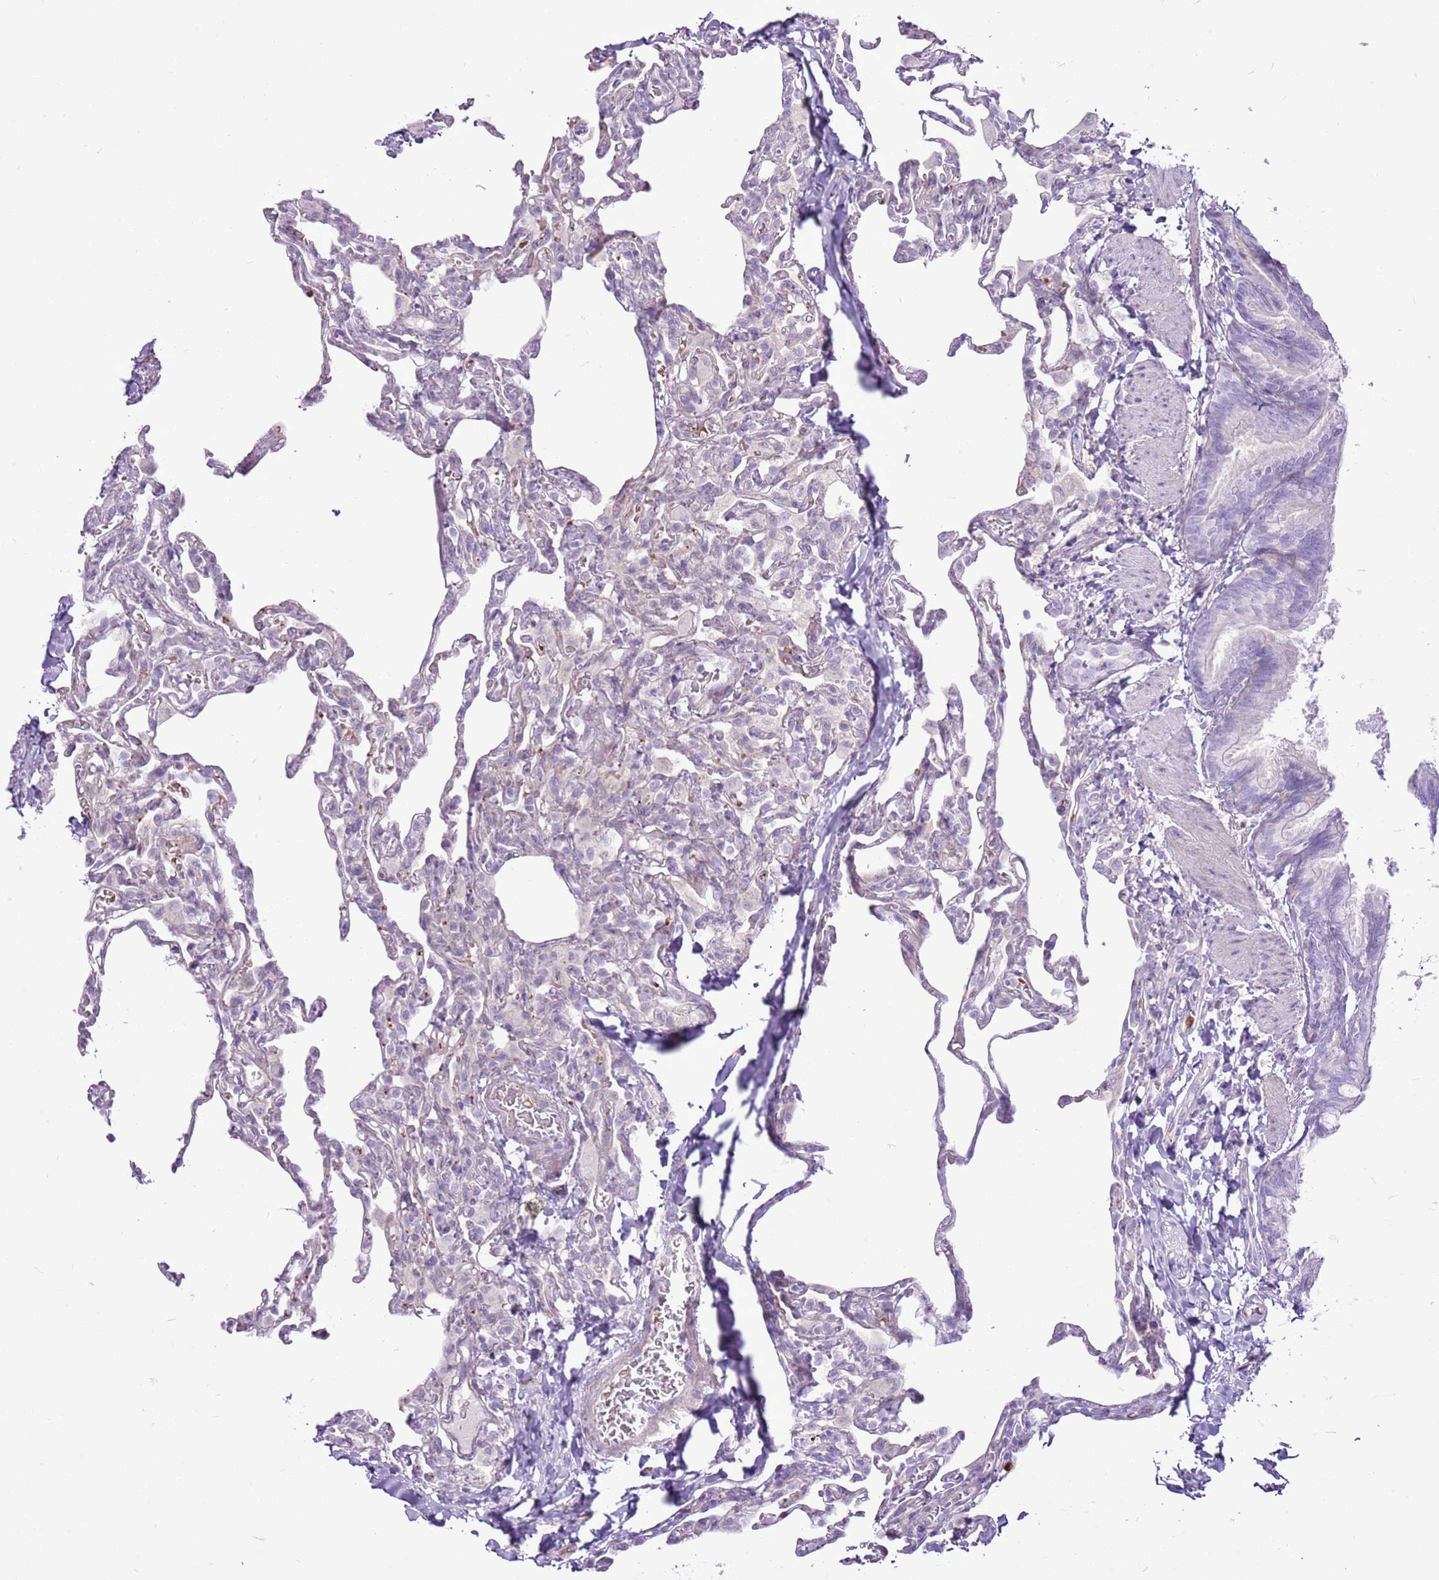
{"staining": {"intensity": "negative", "quantity": "none", "location": "none"}, "tissue": "lung", "cell_type": "Alveolar cells", "image_type": "normal", "snomed": [{"axis": "morphology", "description": "Normal tissue, NOS"}, {"axis": "topography", "description": "Lung"}], "caption": "This is a photomicrograph of IHC staining of normal lung, which shows no positivity in alveolar cells. The staining is performed using DAB brown chromogen with nuclei counter-stained in using hematoxylin.", "gene": "CHAC2", "patient": {"sex": "male", "age": 20}}